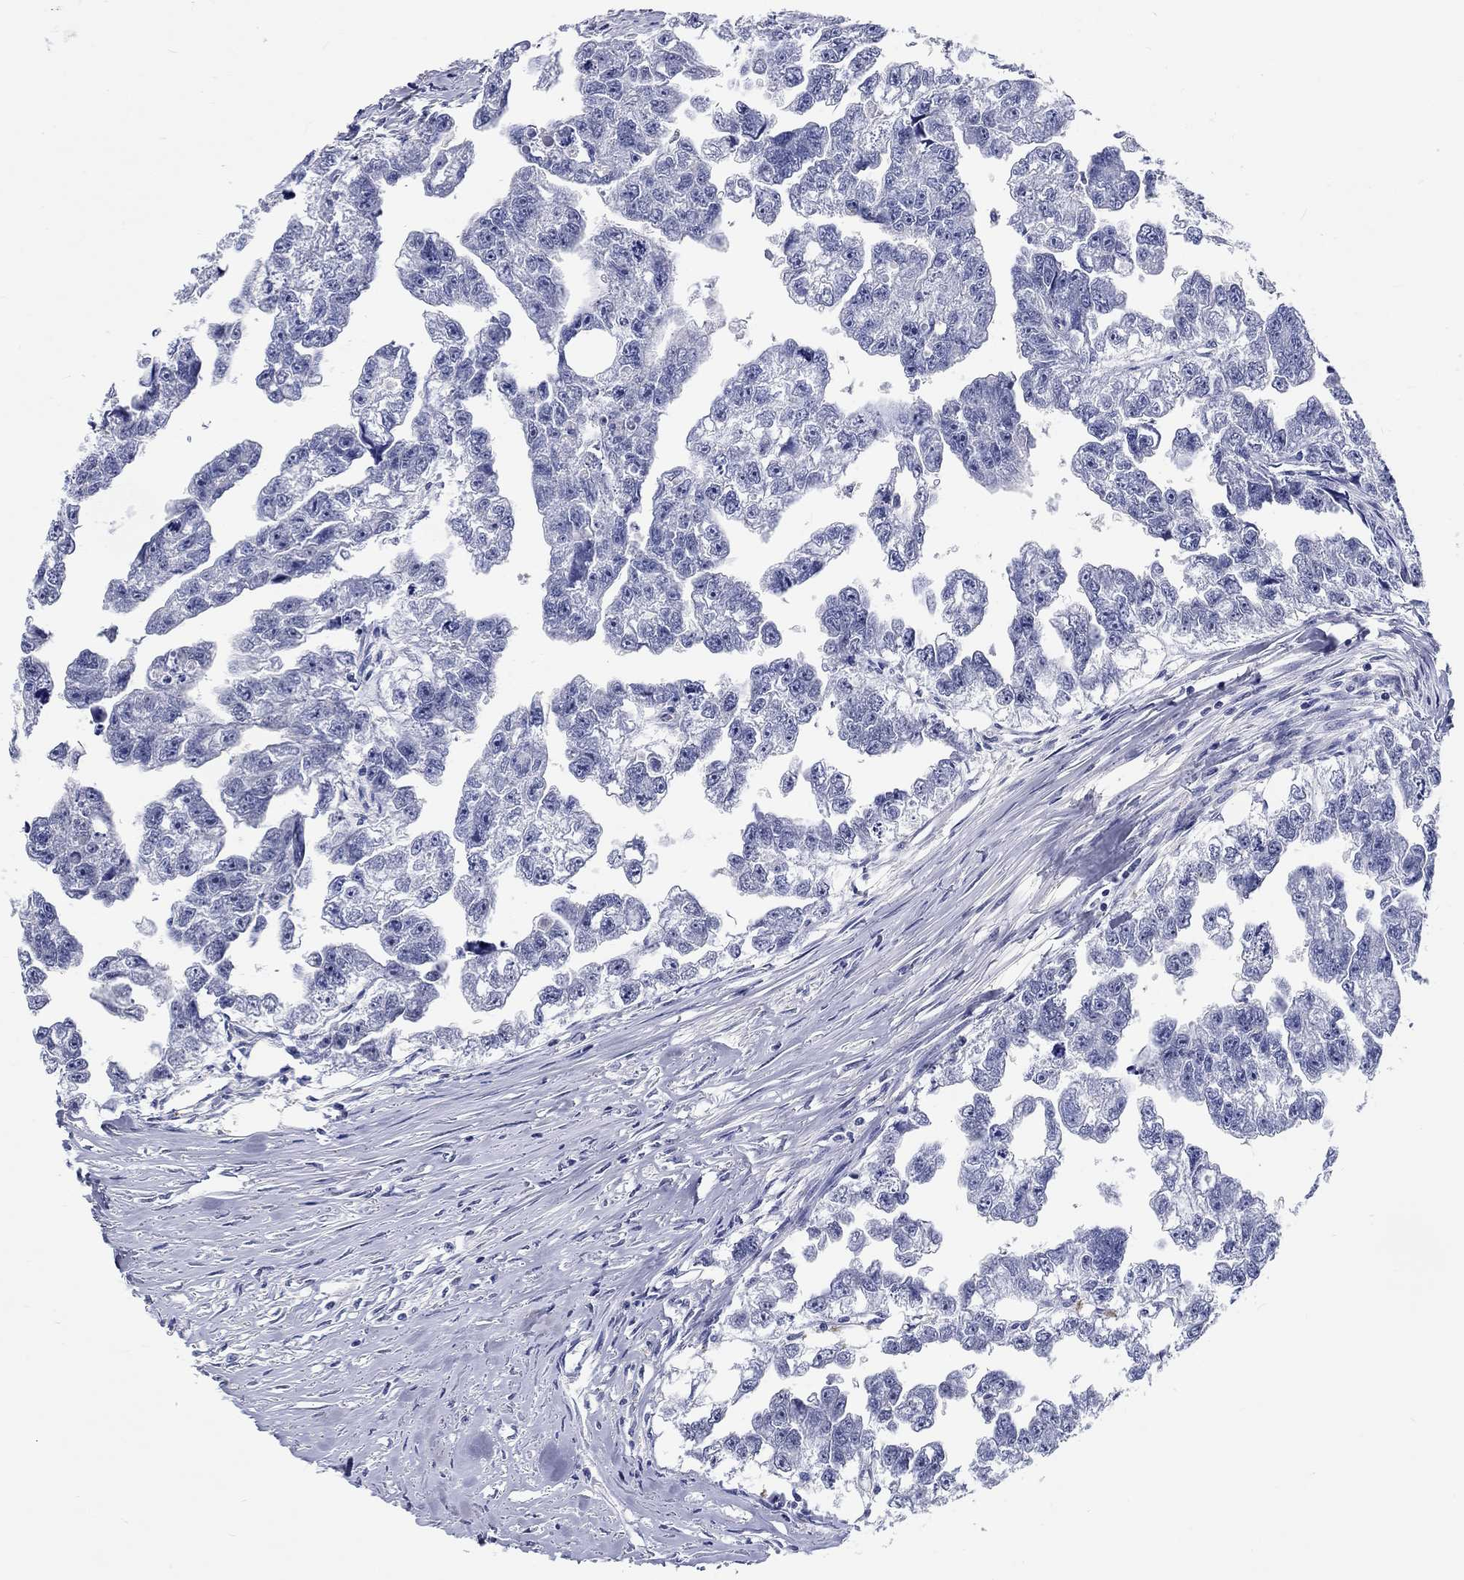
{"staining": {"intensity": "negative", "quantity": "none", "location": "none"}, "tissue": "testis cancer", "cell_type": "Tumor cells", "image_type": "cancer", "snomed": [{"axis": "morphology", "description": "Carcinoma, Embryonal, NOS"}, {"axis": "morphology", "description": "Teratoma, malignant, NOS"}, {"axis": "topography", "description": "Testis"}], "caption": "High magnification brightfield microscopy of testis cancer stained with DAB (brown) and counterstained with hematoxylin (blue): tumor cells show no significant expression. (IHC, brightfield microscopy, high magnification).", "gene": "GRIN1", "patient": {"sex": "male", "age": 44}}